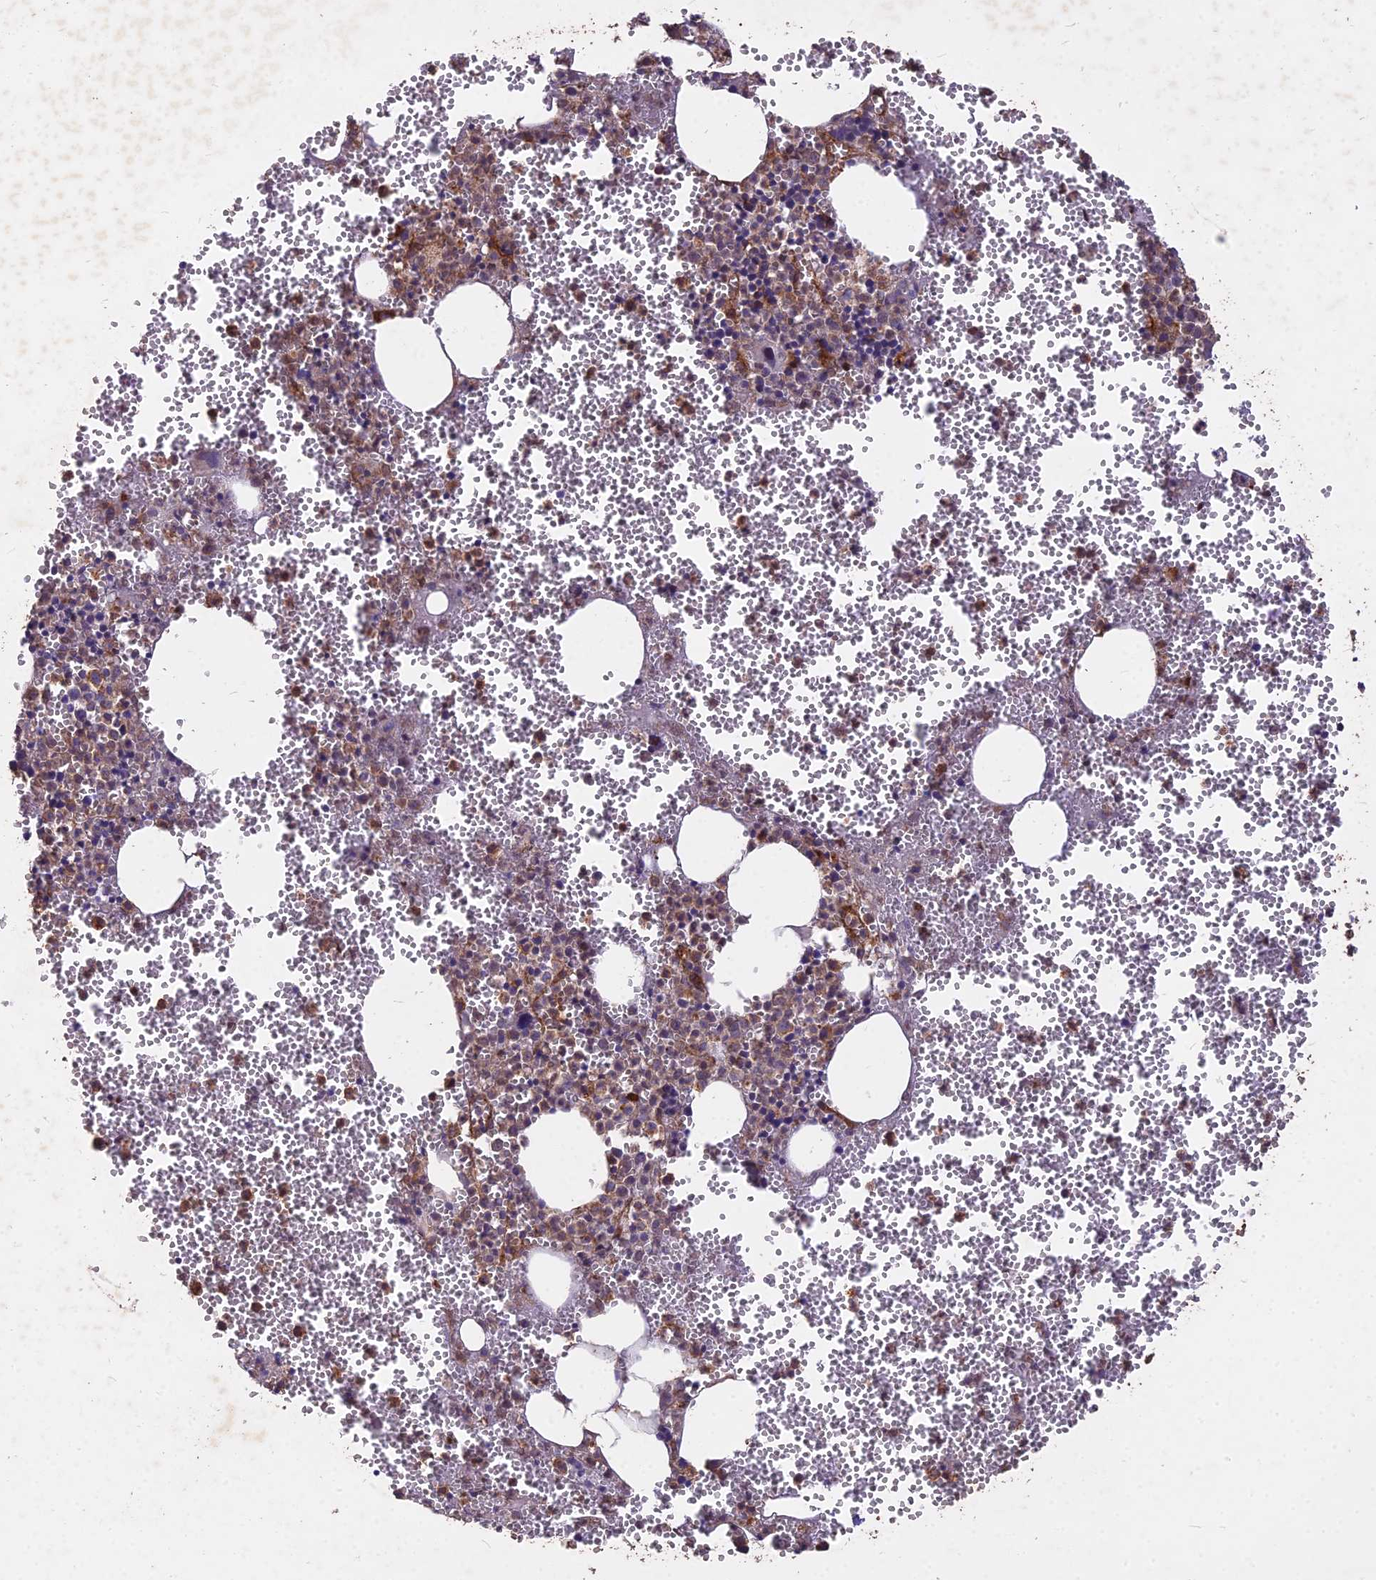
{"staining": {"intensity": "moderate", "quantity": "25%-75%", "location": "cytoplasmic/membranous"}, "tissue": "bone marrow", "cell_type": "Hematopoietic cells", "image_type": "normal", "snomed": [{"axis": "morphology", "description": "Normal tissue, NOS"}, {"axis": "topography", "description": "Bone marrow"}], "caption": "DAB (3,3'-diaminobenzidine) immunohistochemical staining of unremarkable bone marrow exhibits moderate cytoplasmic/membranous protein expression in about 25%-75% of hematopoietic cells.", "gene": "CEMIP2", "patient": {"sex": "female", "age": 77}}